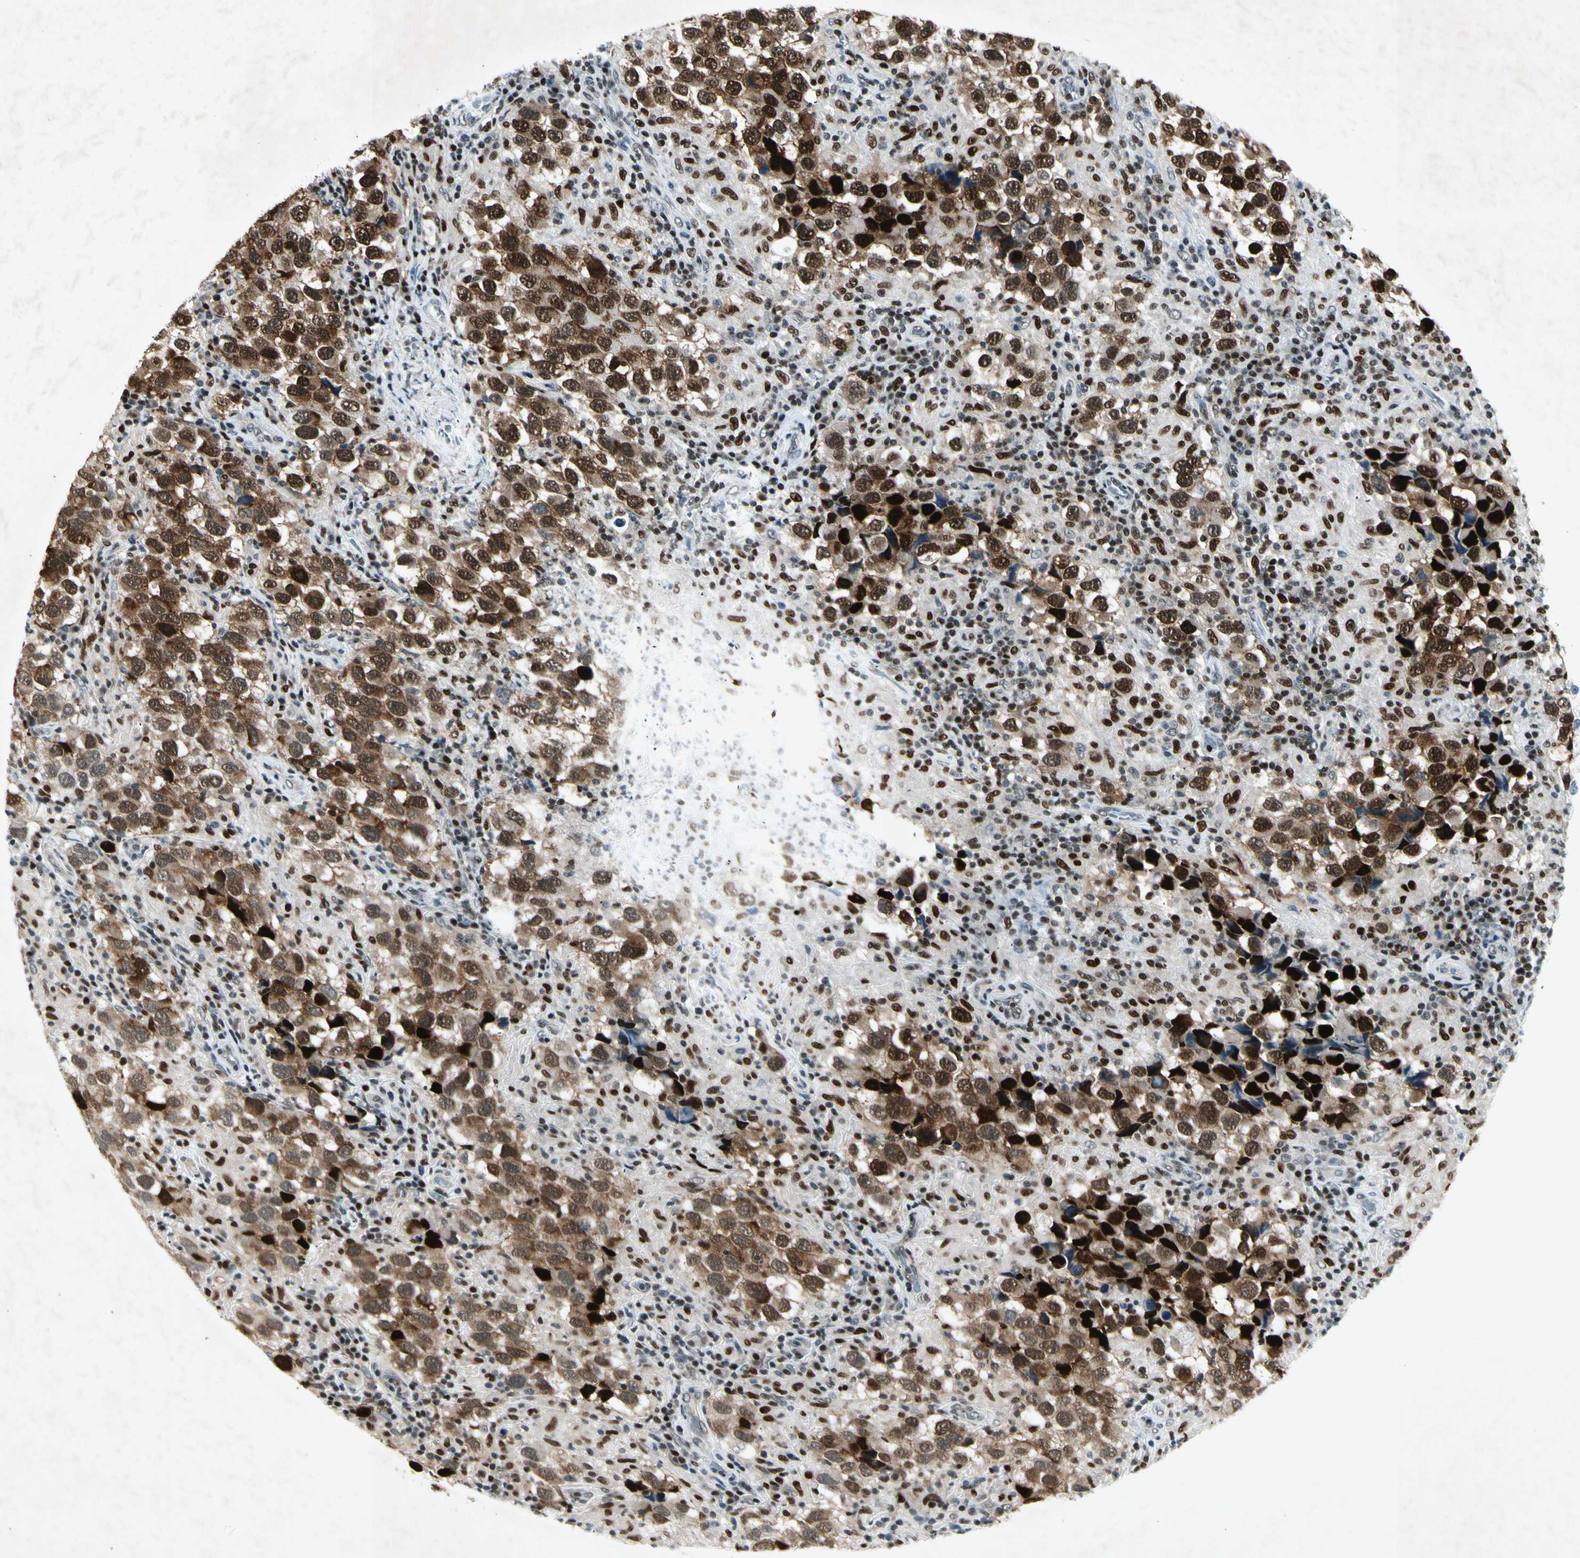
{"staining": {"intensity": "strong", "quantity": ">75%", "location": "cytoplasmic/membranous,nuclear"}, "tissue": "testis cancer", "cell_type": "Tumor cells", "image_type": "cancer", "snomed": [{"axis": "morphology", "description": "Carcinoma, Embryonal, NOS"}, {"axis": "topography", "description": "Testis"}], "caption": "Protein expression analysis of human testis cancer reveals strong cytoplasmic/membranous and nuclear positivity in about >75% of tumor cells. (brown staining indicates protein expression, while blue staining denotes nuclei).", "gene": "RNF43", "patient": {"sex": "male", "age": 21}}